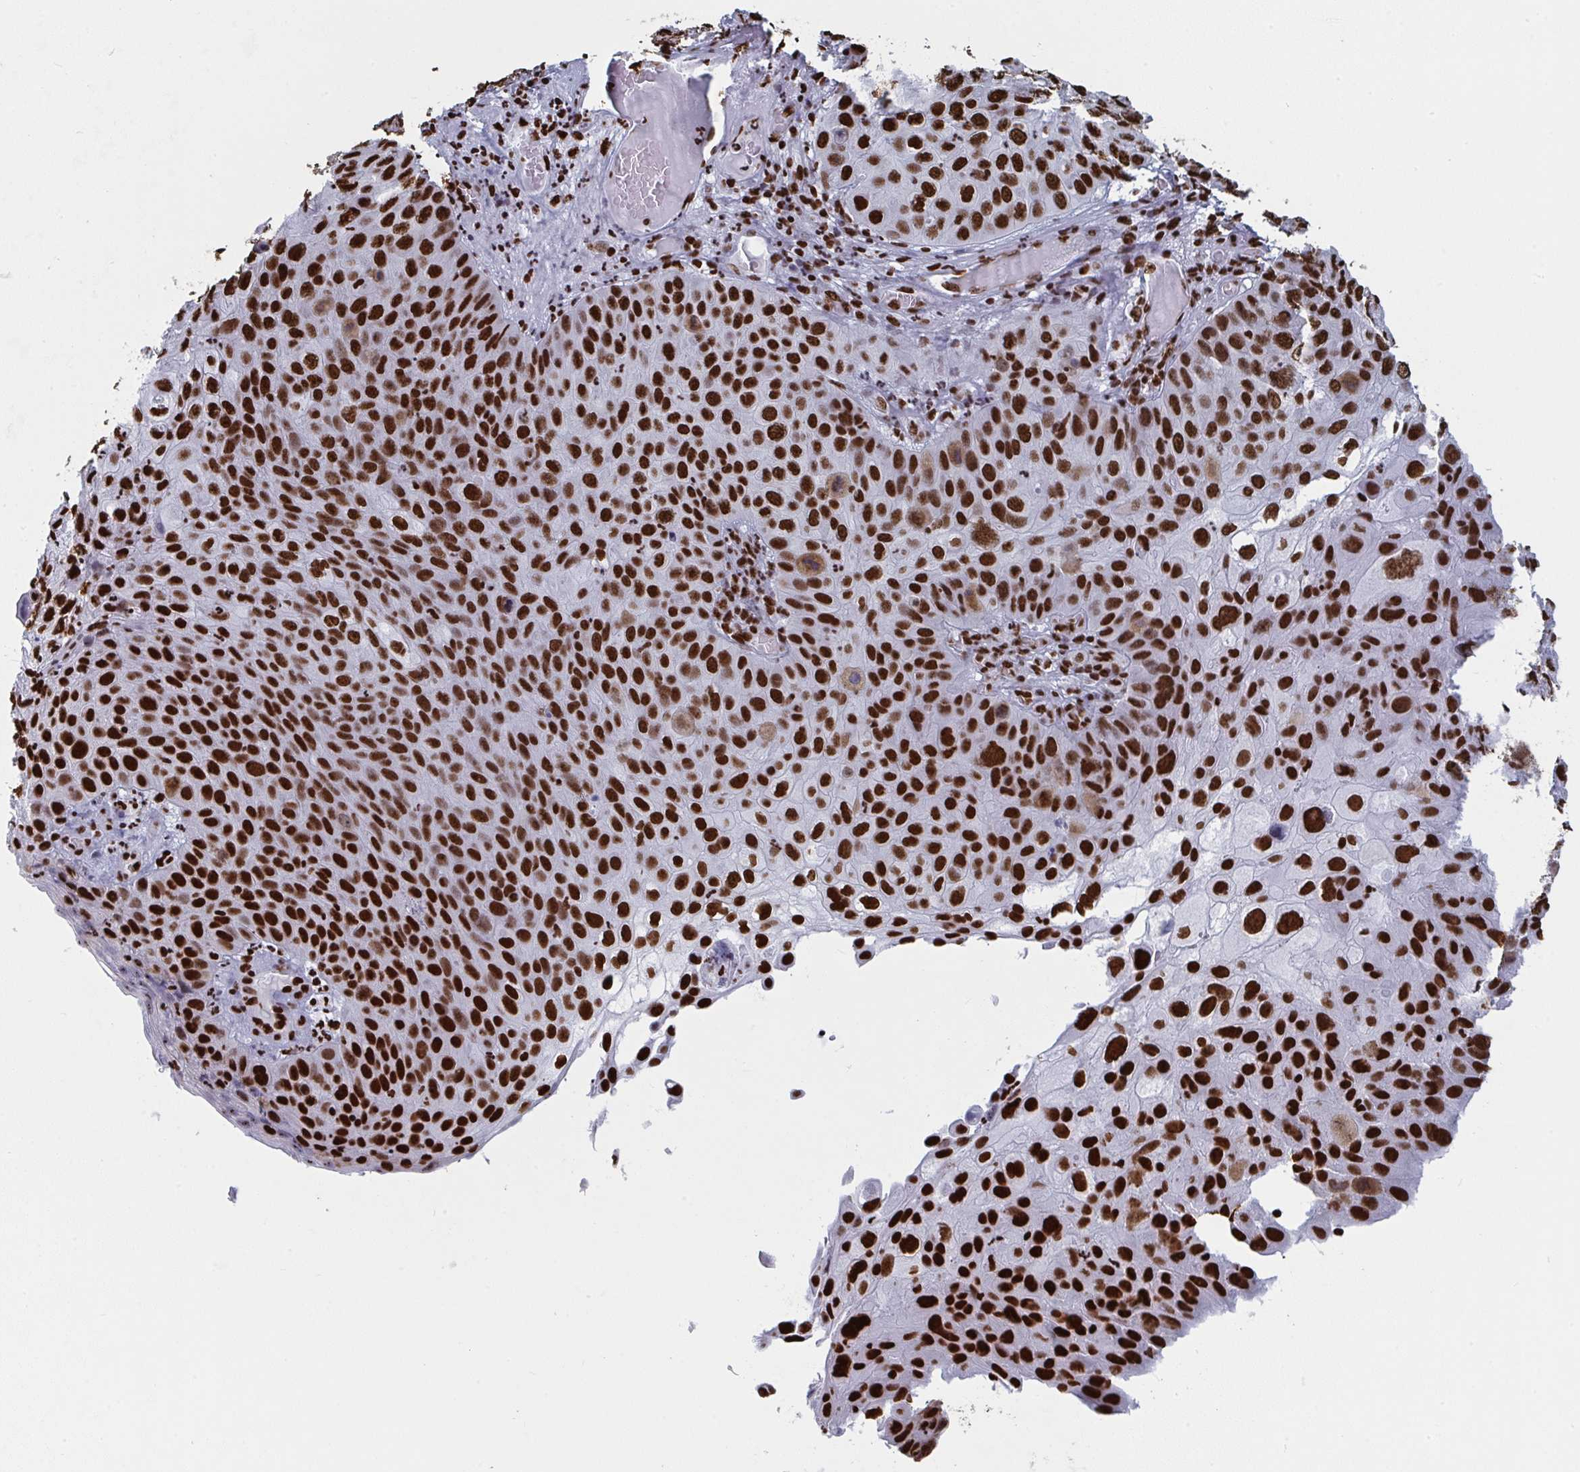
{"staining": {"intensity": "strong", "quantity": ">75%", "location": "nuclear"}, "tissue": "skin cancer", "cell_type": "Tumor cells", "image_type": "cancer", "snomed": [{"axis": "morphology", "description": "Squamous cell carcinoma, NOS"}, {"axis": "topography", "description": "Skin"}], "caption": "A histopathology image of human skin cancer stained for a protein demonstrates strong nuclear brown staining in tumor cells. (IHC, brightfield microscopy, high magnification).", "gene": "GAR1", "patient": {"sex": "male", "age": 87}}